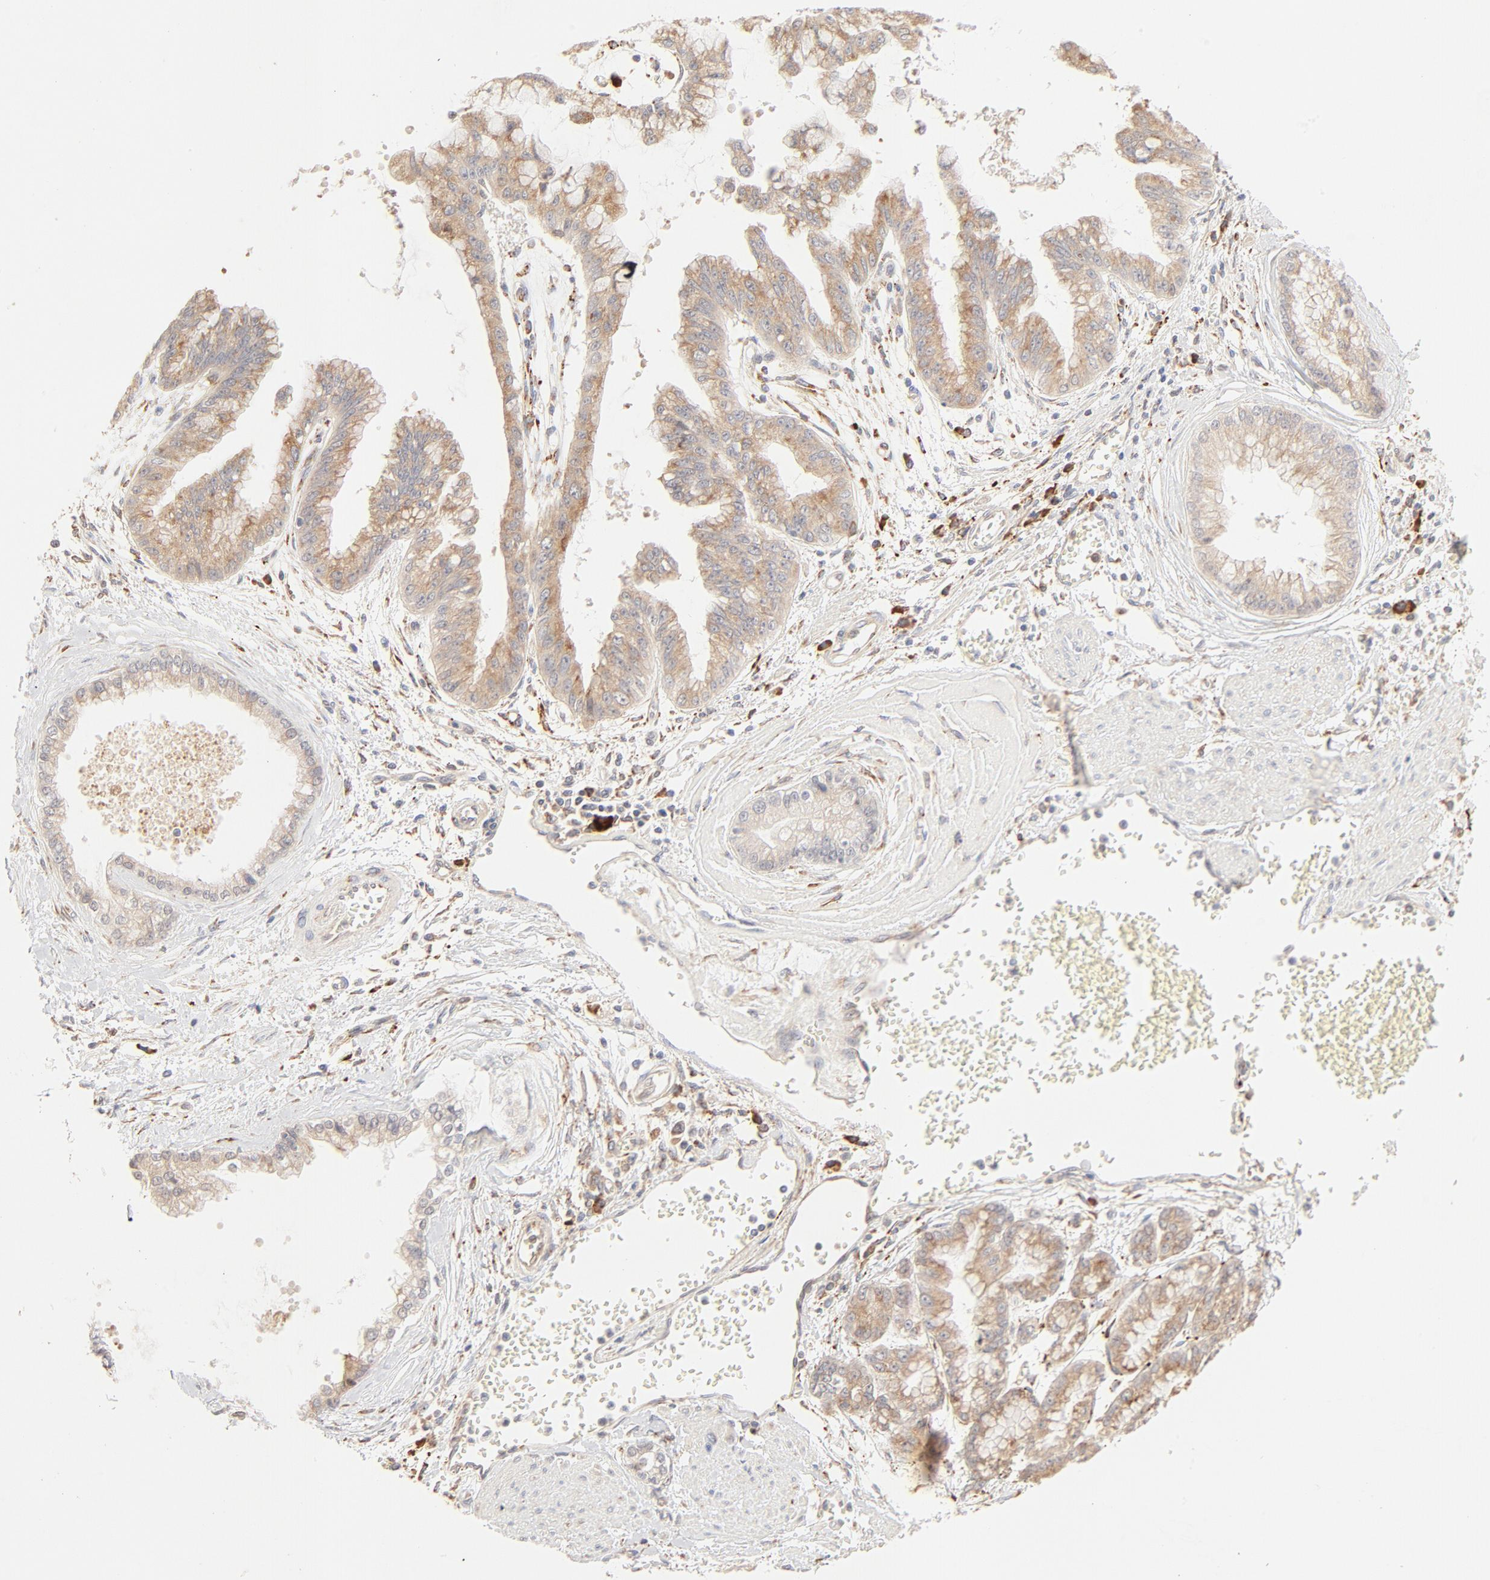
{"staining": {"intensity": "moderate", "quantity": ">75%", "location": "cytoplasmic/membranous"}, "tissue": "liver cancer", "cell_type": "Tumor cells", "image_type": "cancer", "snomed": [{"axis": "morphology", "description": "Cholangiocarcinoma"}, {"axis": "topography", "description": "Liver"}], "caption": "Protein positivity by immunohistochemistry (IHC) shows moderate cytoplasmic/membranous positivity in about >75% of tumor cells in liver cancer. (IHC, brightfield microscopy, high magnification).", "gene": "PARP12", "patient": {"sex": "female", "age": 79}}